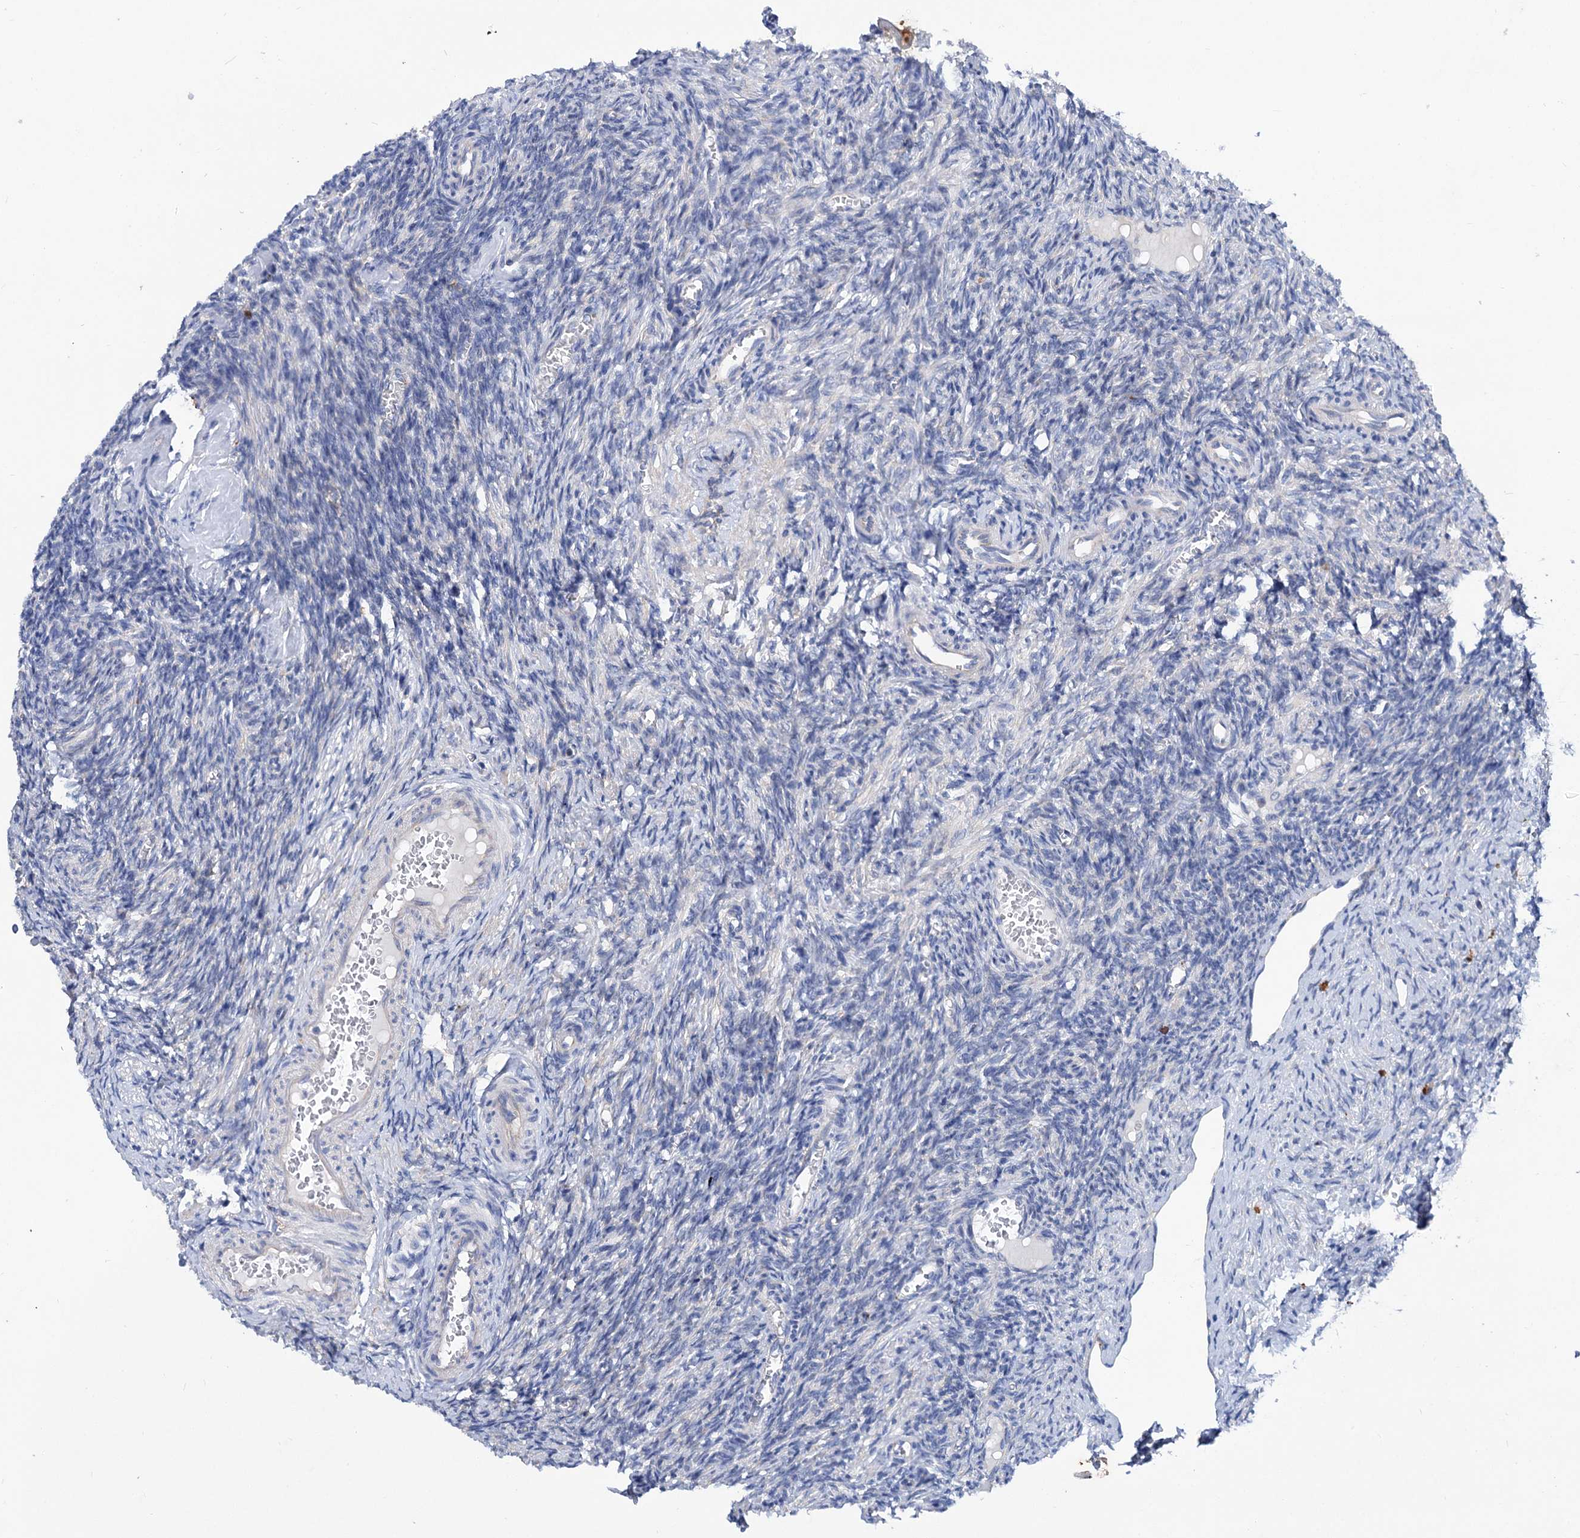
{"staining": {"intensity": "negative", "quantity": "none", "location": "none"}, "tissue": "ovary", "cell_type": "Ovarian stroma cells", "image_type": "normal", "snomed": [{"axis": "morphology", "description": "Normal tissue, NOS"}, {"axis": "topography", "description": "Ovary"}], "caption": "Immunohistochemistry micrograph of benign ovary: human ovary stained with DAB (3,3'-diaminobenzidine) reveals no significant protein staining in ovarian stroma cells. (IHC, brightfield microscopy, high magnification).", "gene": "TRIM55", "patient": {"sex": "female", "age": 27}}